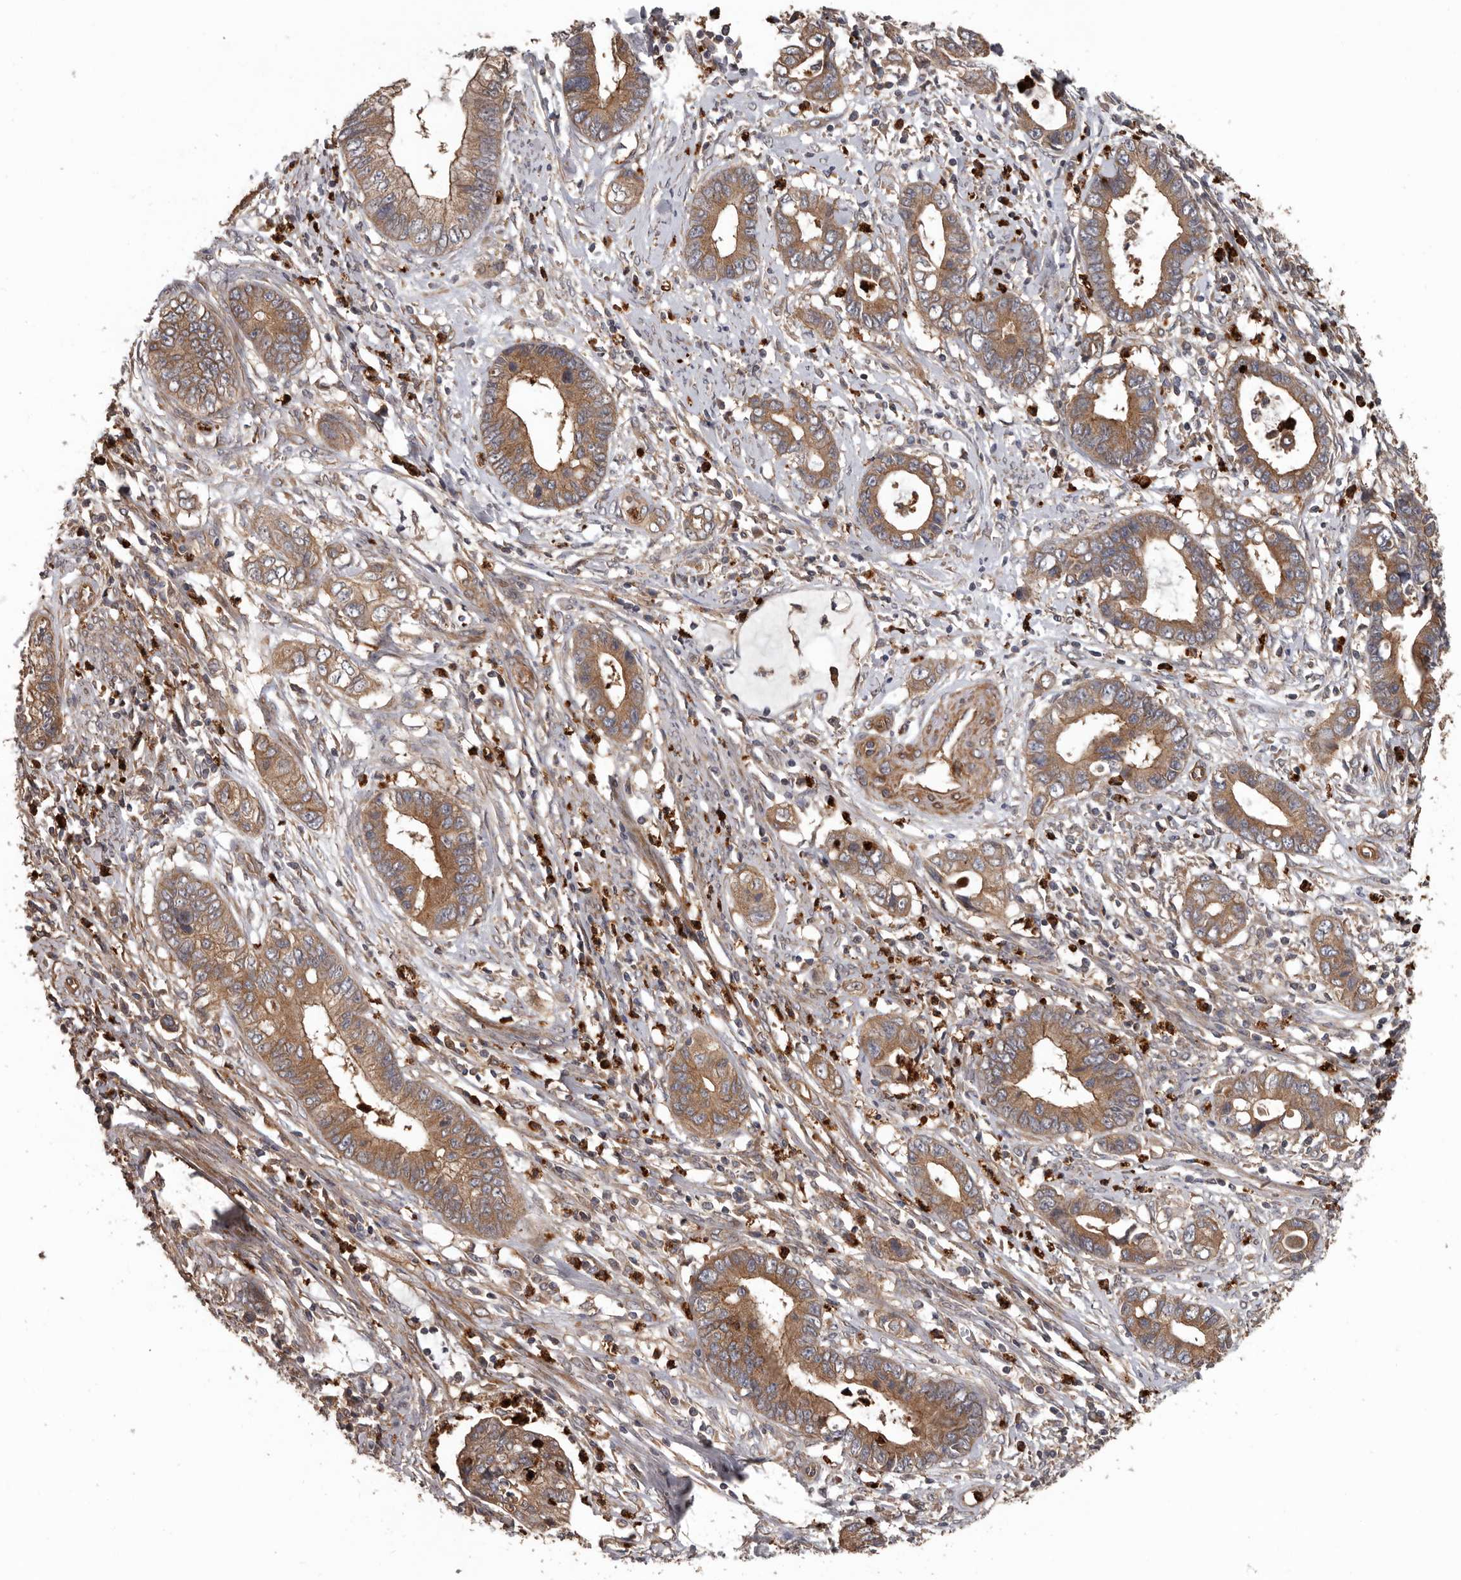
{"staining": {"intensity": "moderate", "quantity": ">75%", "location": "cytoplasmic/membranous"}, "tissue": "cervical cancer", "cell_type": "Tumor cells", "image_type": "cancer", "snomed": [{"axis": "morphology", "description": "Adenocarcinoma, NOS"}, {"axis": "topography", "description": "Cervix"}], "caption": "This histopathology image reveals immunohistochemistry staining of human cervical adenocarcinoma, with medium moderate cytoplasmic/membranous expression in about >75% of tumor cells.", "gene": "ARHGEF5", "patient": {"sex": "female", "age": 44}}